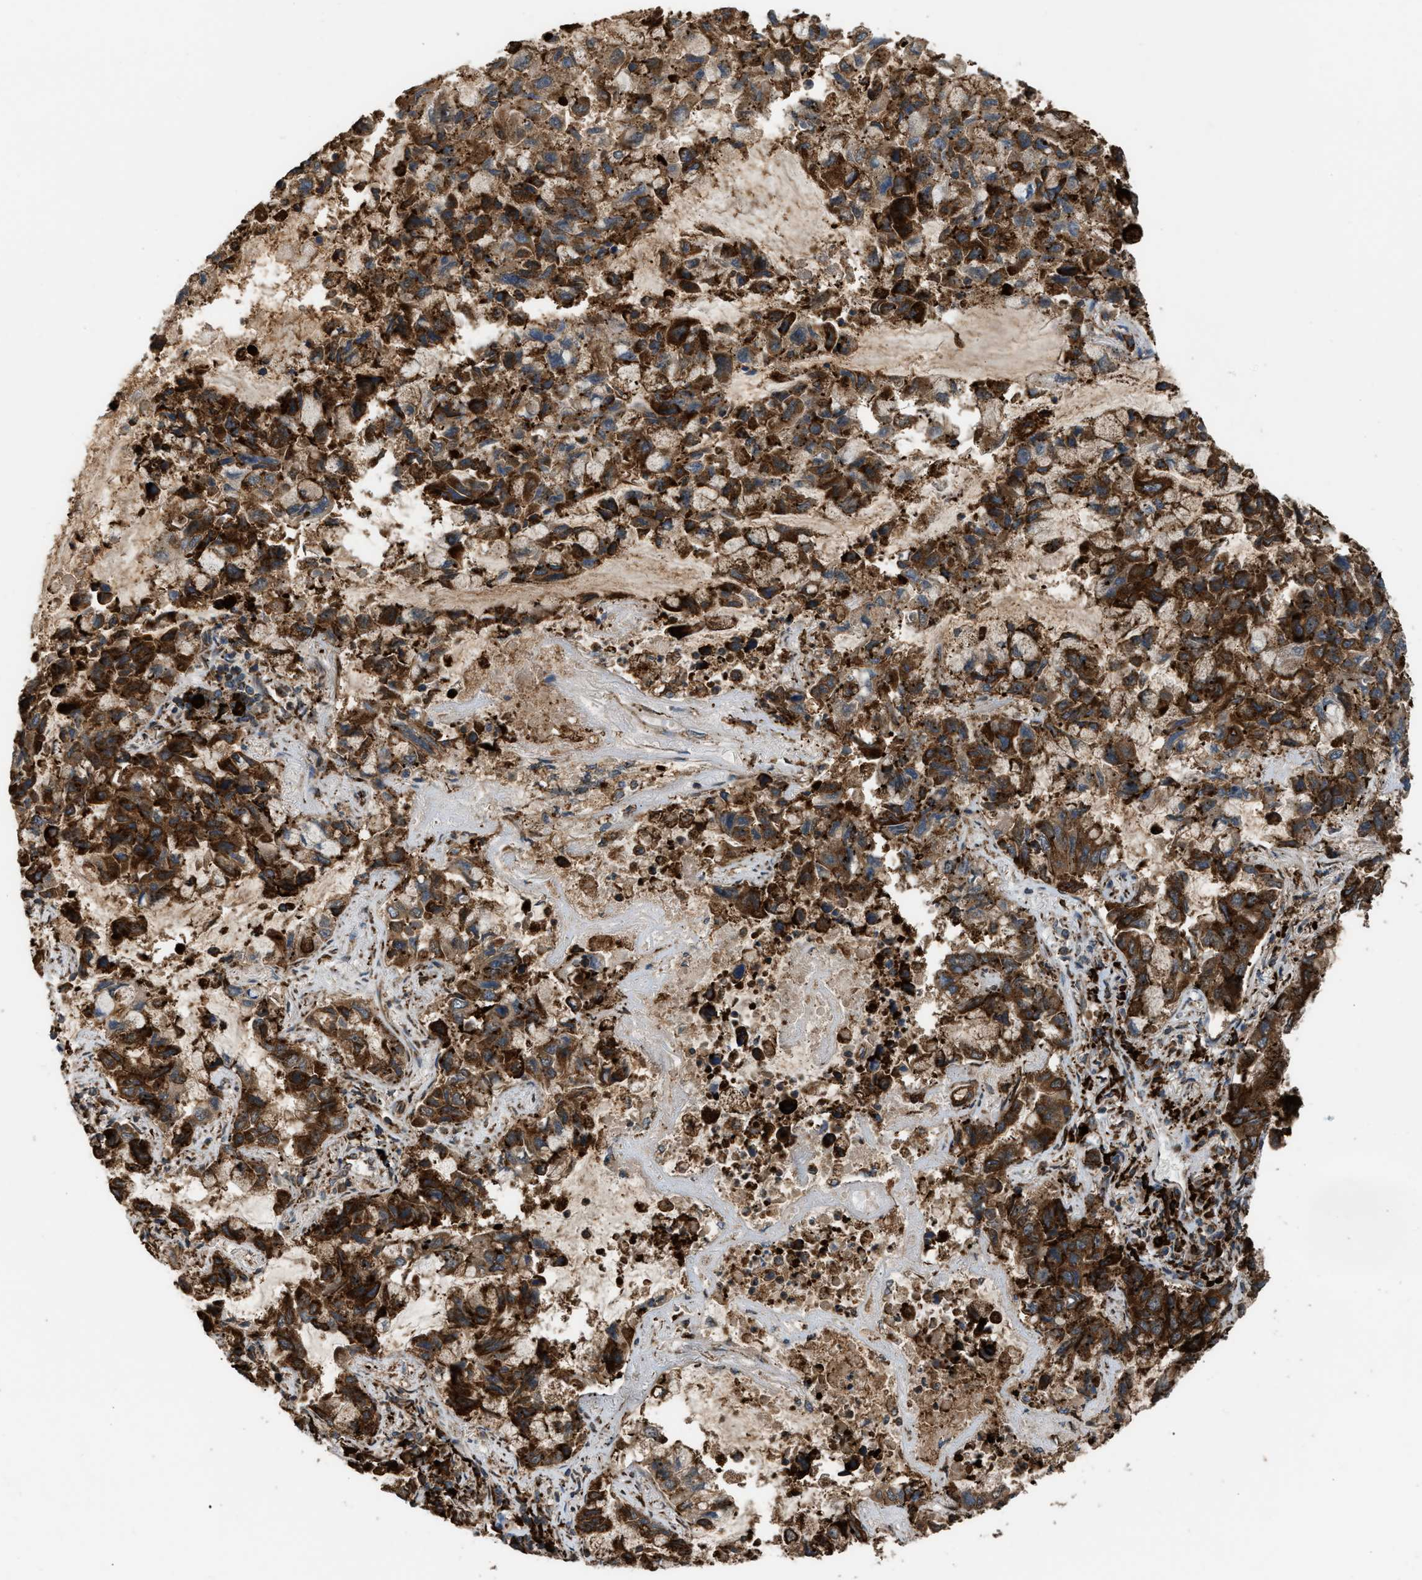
{"staining": {"intensity": "moderate", "quantity": ">75%", "location": "cytoplasmic/membranous"}, "tissue": "lung cancer", "cell_type": "Tumor cells", "image_type": "cancer", "snomed": [{"axis": "morphology", "description": "Adenocarcinoma, NOS"}, {"axis": "topography", "description": "Lung"}], "caption": "IHC image of neoplastic tissue: lung adenocarcinoma stained using IHC reveals medium levels of moderate protein expression localized specifically in the cytoplasmic/membranous of tumor cells, appearing as a cytoplasmic/membranous brown color.", "gene": "BAIAP2L1", "patient": {"sex": "male", "age": 64}}